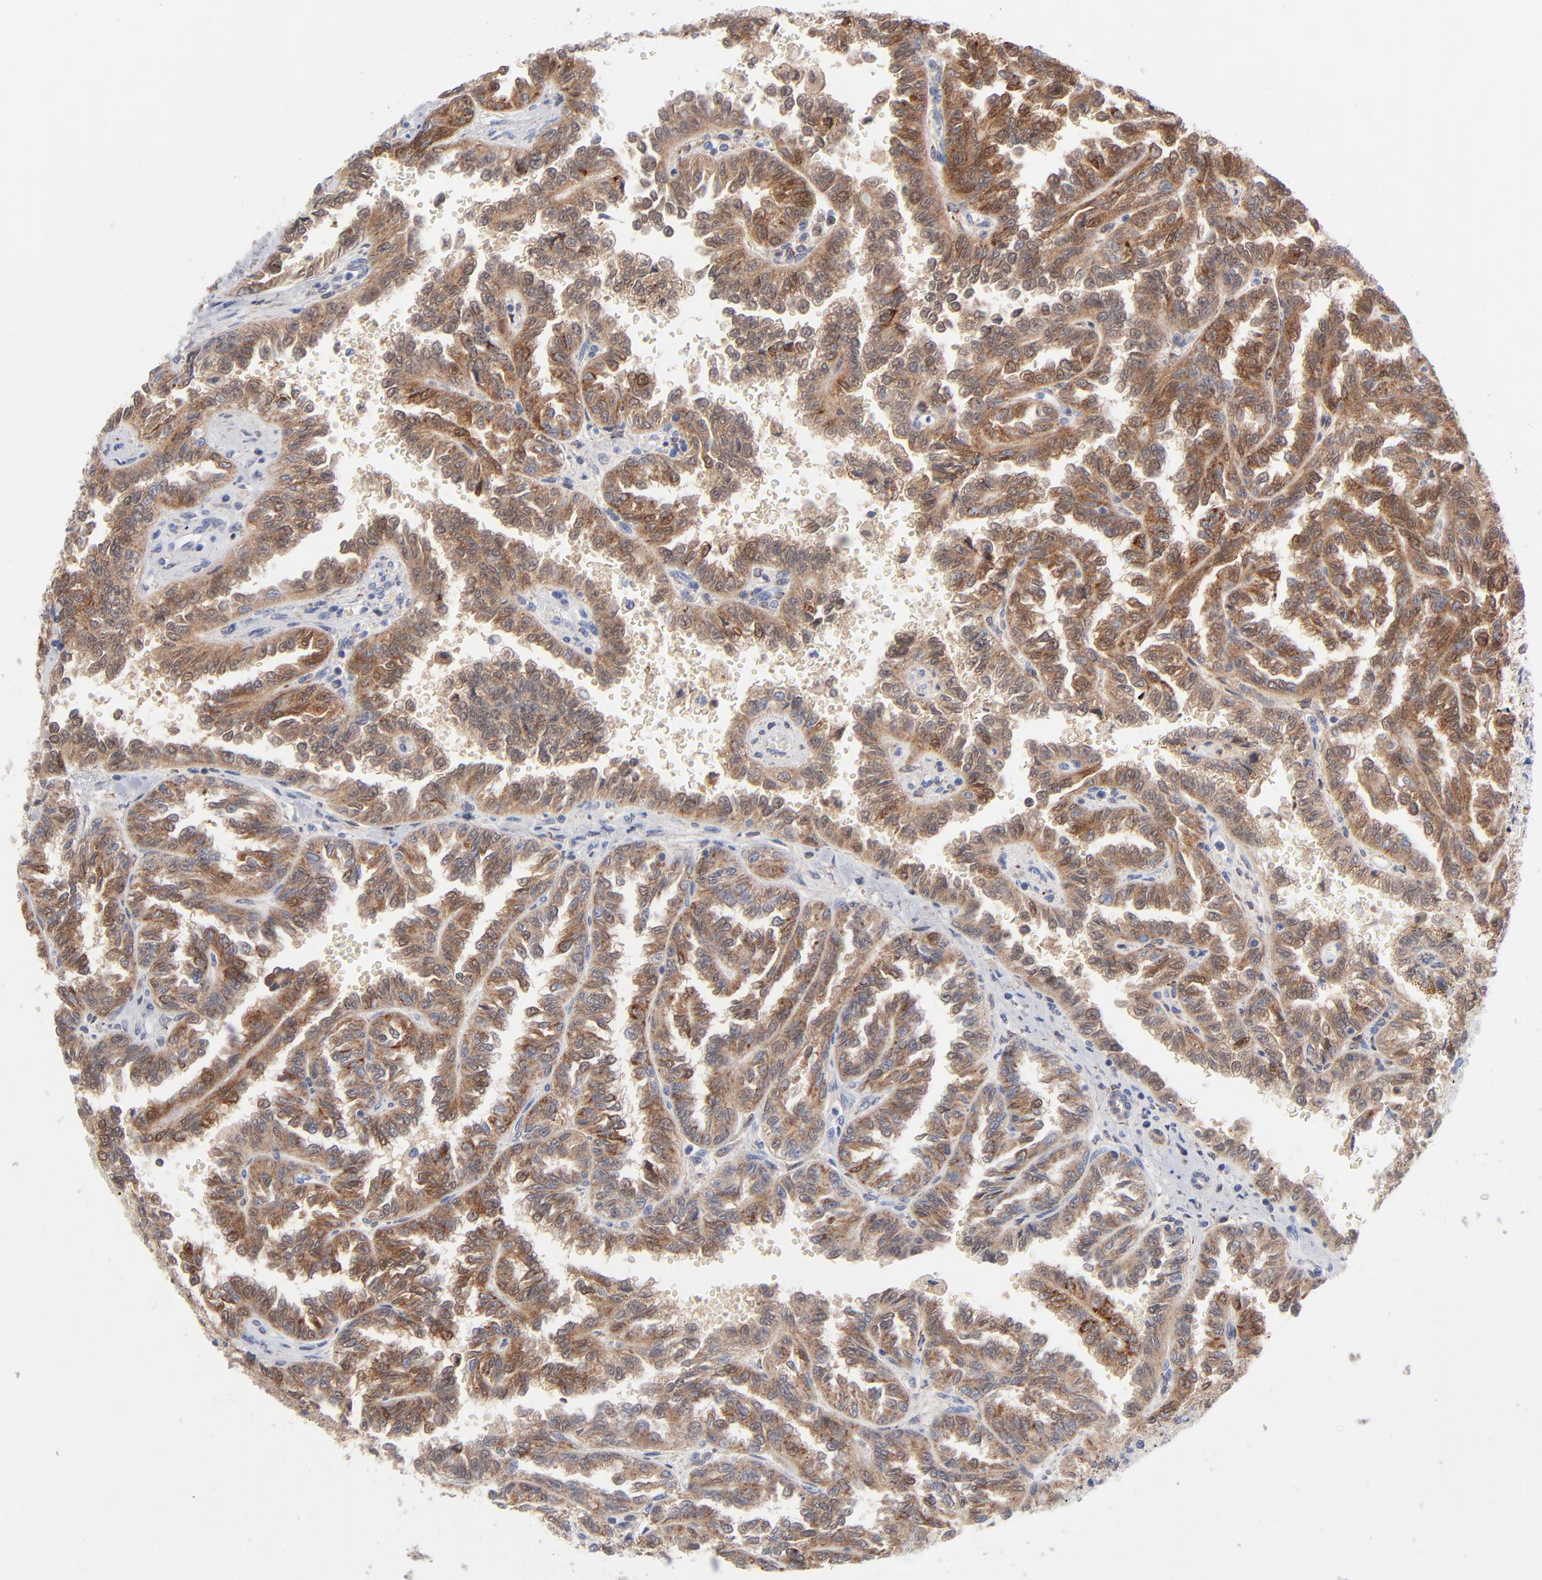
{"staining": {"intensity": "moderate", "quantity": ">75%", "location": "cytoplasmic/membranous"}, "tissue": "renal cancer", "cell_type": "Tumor cells", "image_type": "cancer", "snomed": [{"axis": "morphology", "description": "Inflammation, NOS"}, {"axis": "morphology", "description": "Adenocarcinoma, NOS"}, {"axis": "topography", "description": "Kidney"}], "caption": "The photomicrograph displays staining of renal cancer (adenocarcinoma), revealing moderate cytoplasmic/membranous protein positivity (brown color) within tumor cells.", "gene": "CHCHD10", "patient": {"sex": "male", "age": 68}}